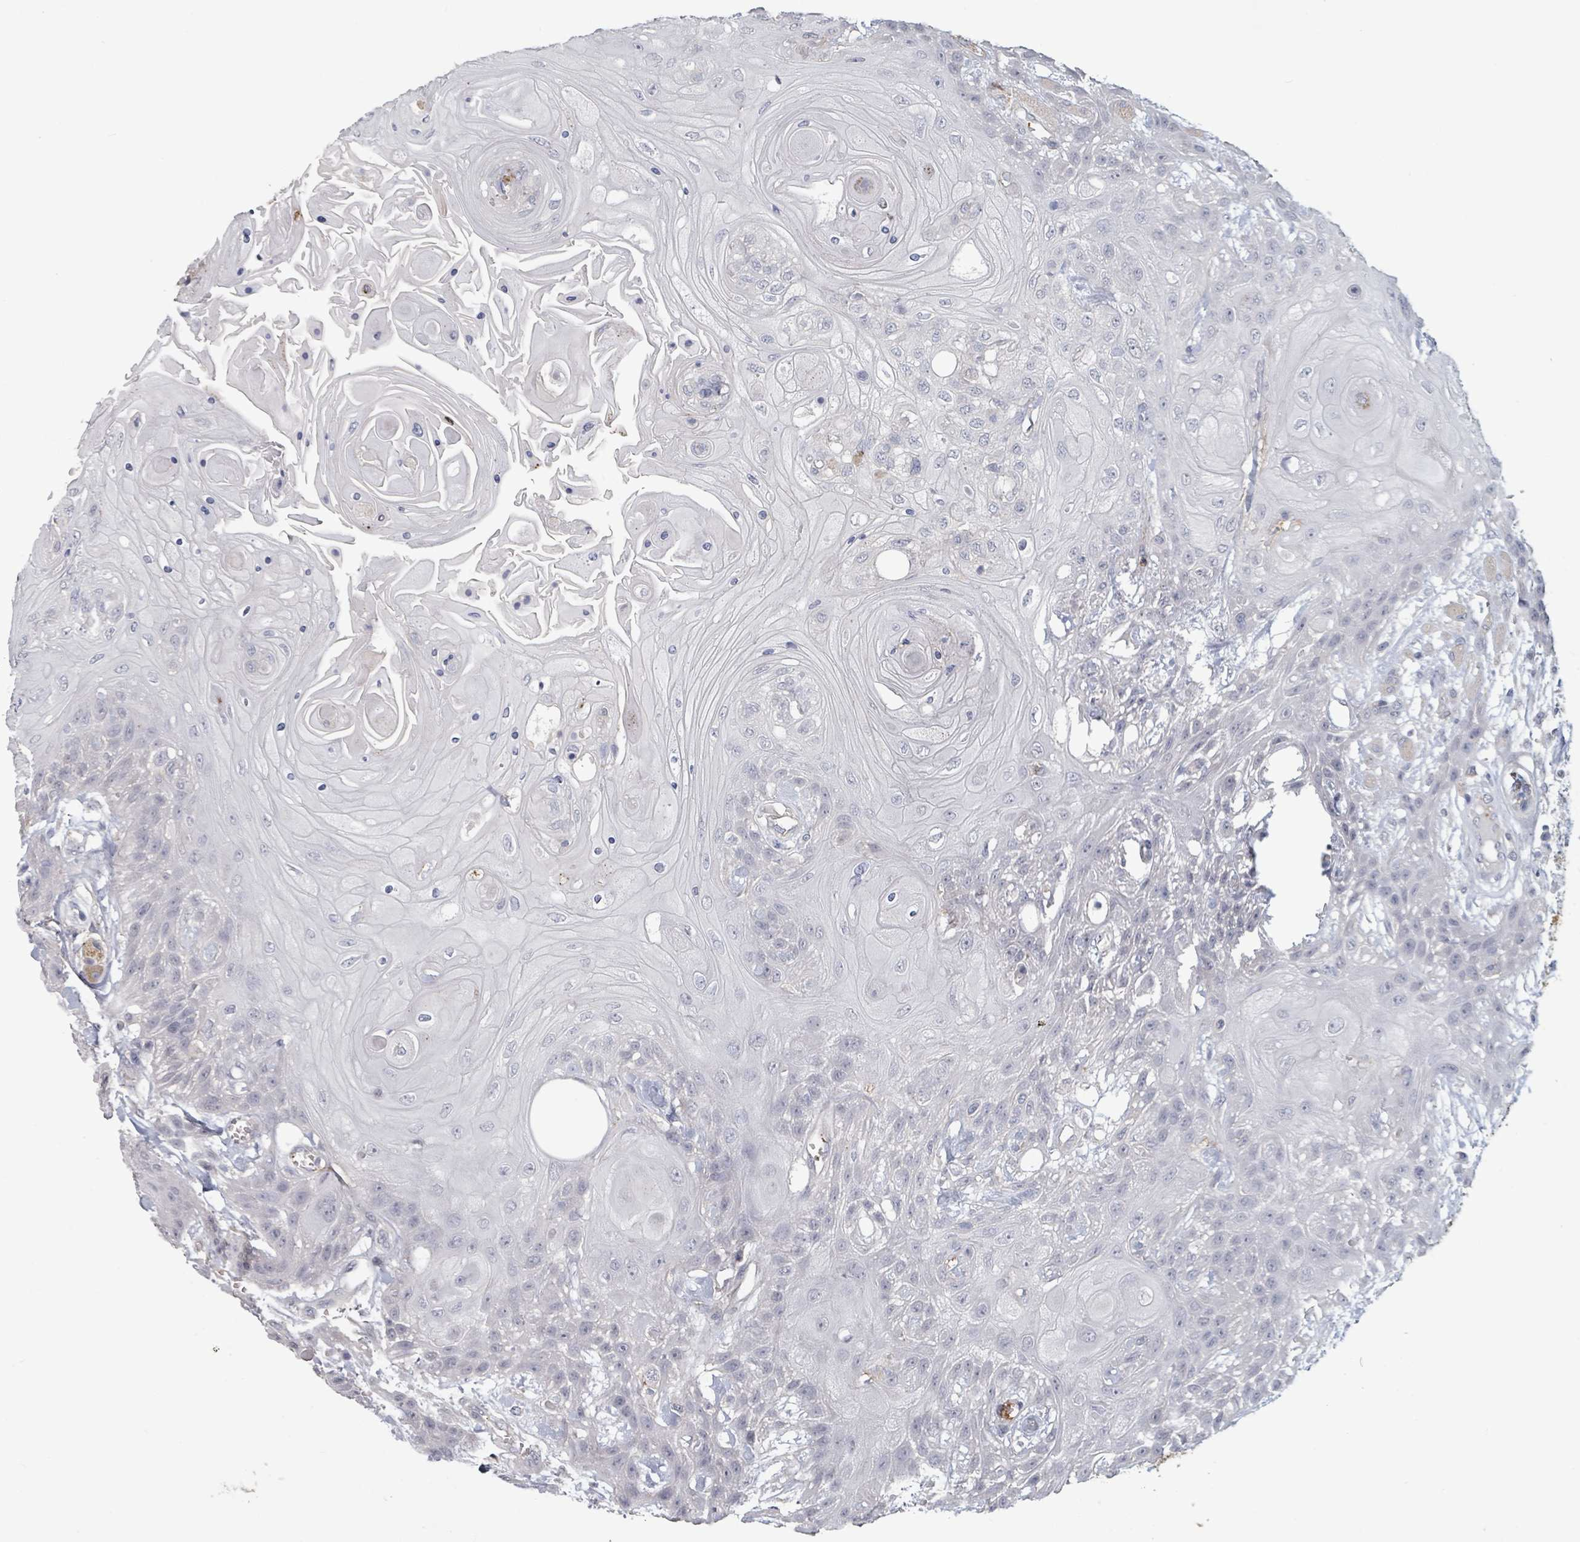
{"staining": {"intensity": "negative", "quantity": "none", "location": "none"}, "tissue": "head and neck cancer", "cell_type": "Tumor cells", "image_type": "cancer", "snomed": [{"axis": "morphology", "description": "Squamous cell carcinoma, NOS"}, {"axis": "topography", "description": "Head-Neck"}], "caption": "Tumor cells show no significant positivity in squamous cell carcinoma (head and neck).", "gene": "PLAUR", "patient": {"sex": "female", "age": 43}}